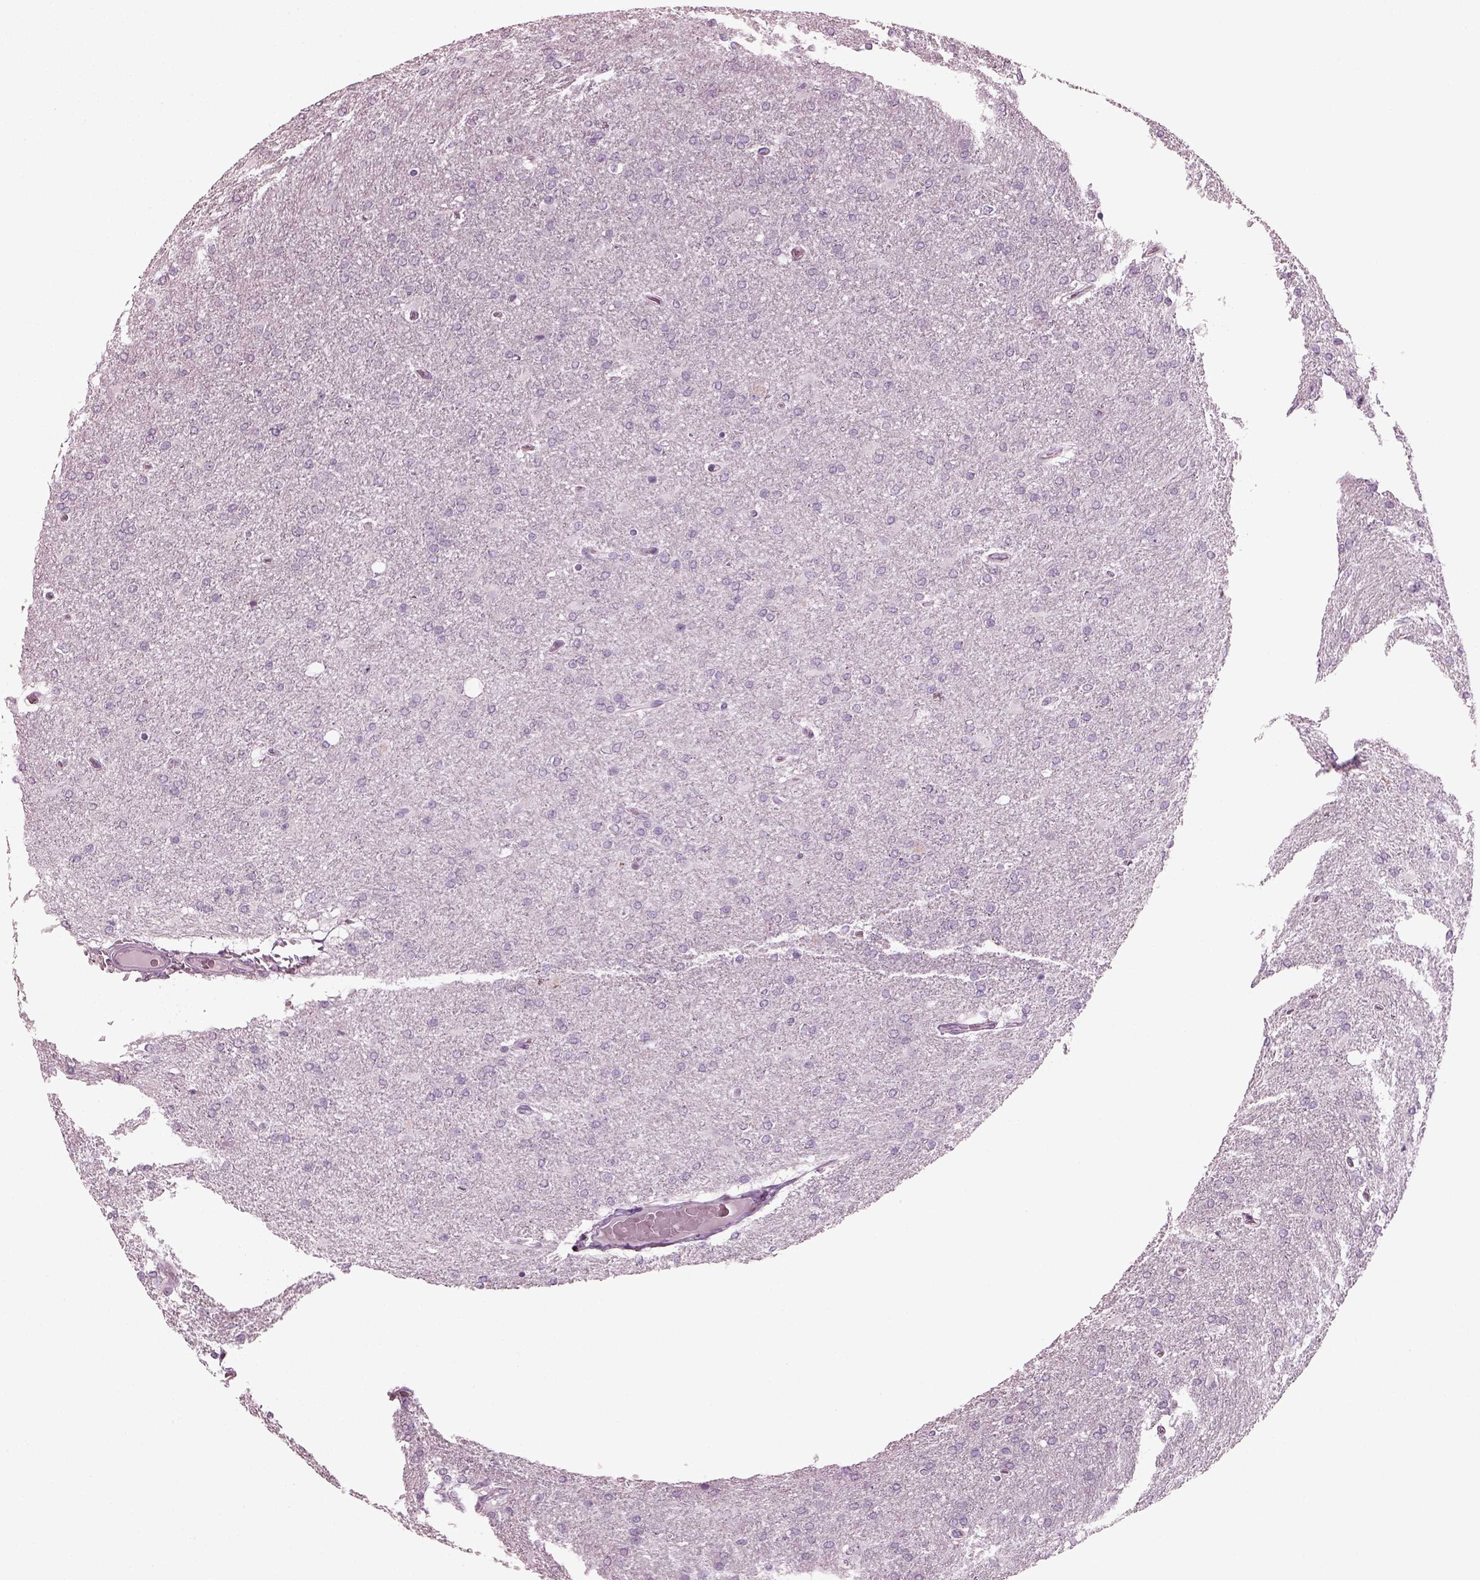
{"staining": {"intensity": "negative", "quantity": "none", "location": "none"}, "tissue": "glioma", "cell_type": "Tumor cells", "image_type": "cancer", "snomed": [{"axis": "morphology", "description": "Glioma, malignant, High grade"}, {"axis": "topography", "description": "Cerebral cortex"}], "caption": "Tumor cells are negative for brown protein staining in malignant glioma (high-grade).", "gene": "RCVRN", "patient": {"sex": "male", "age": 70}}